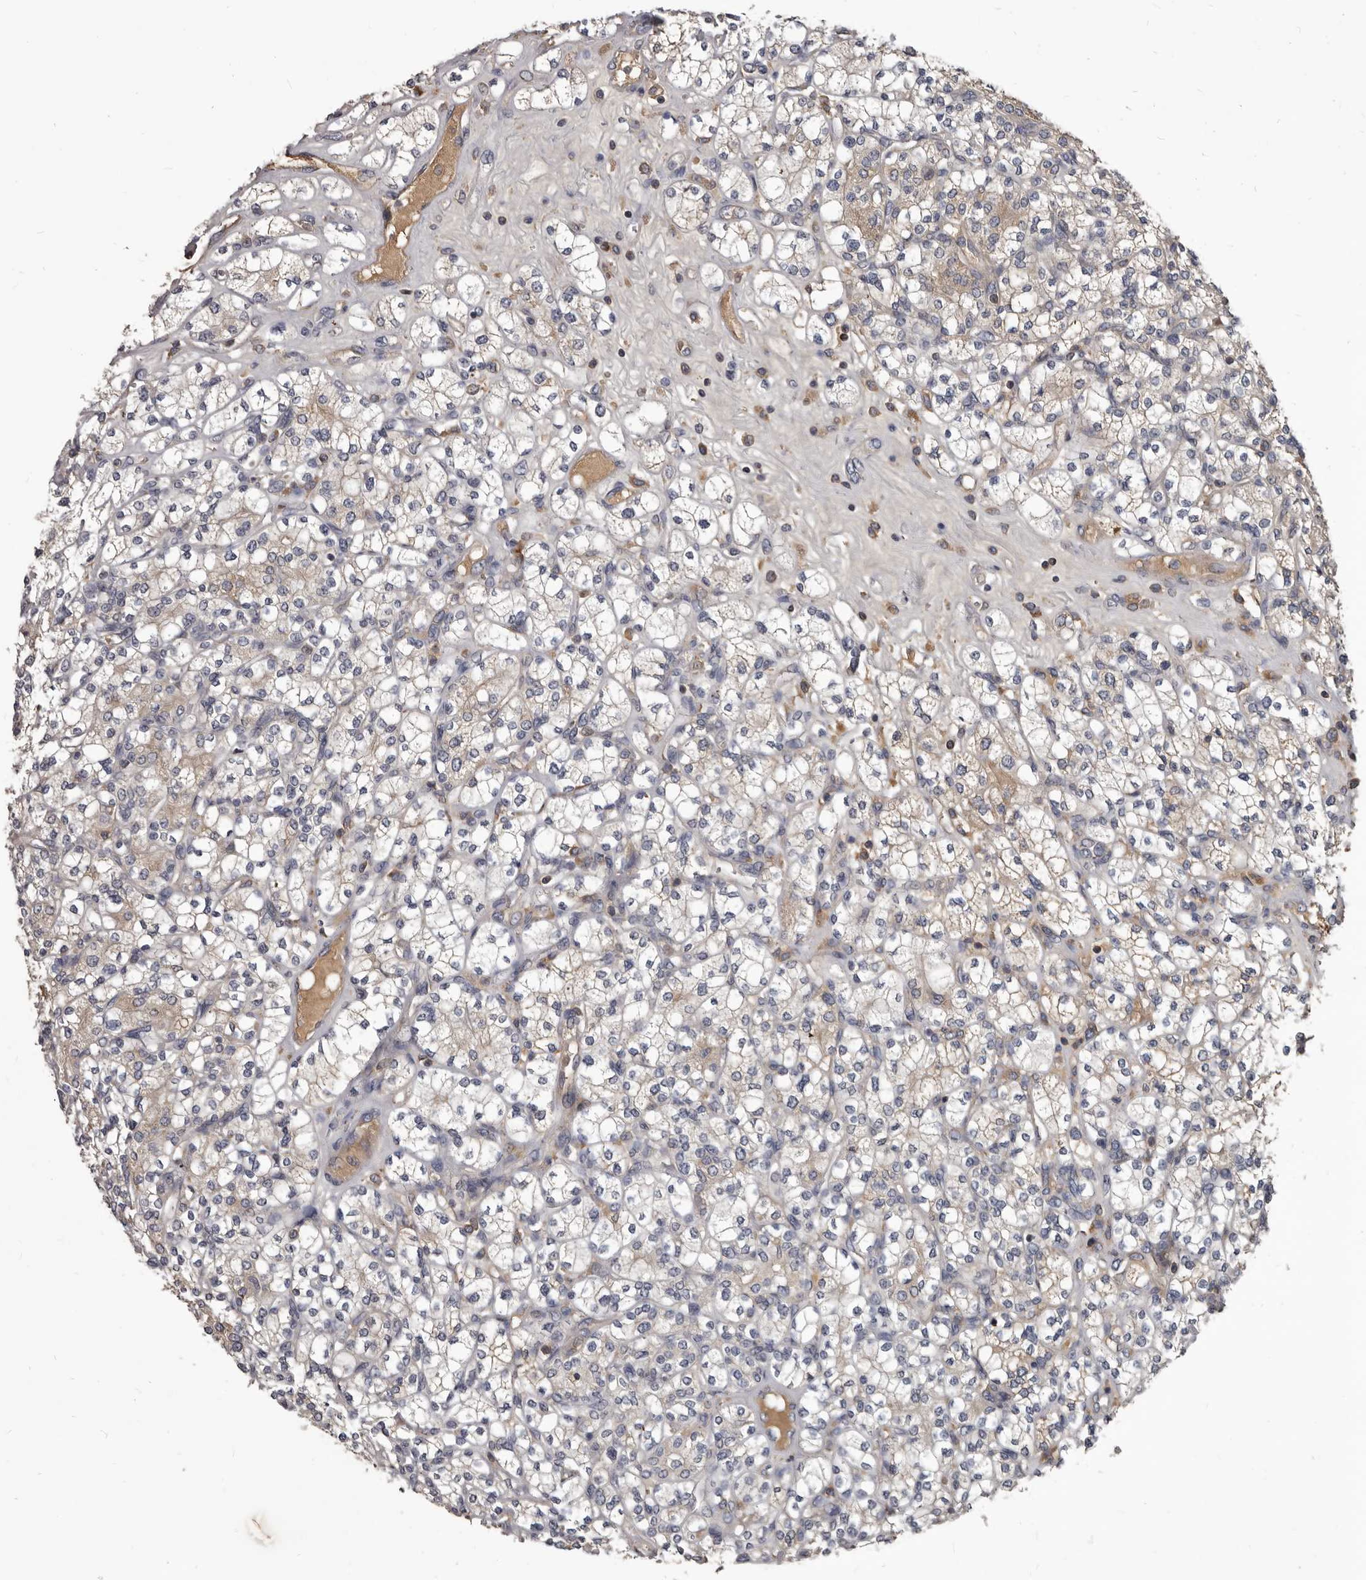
{"staining": {"intensity": "weak", "quantity": "<25%", "location": "cytoplasmic/membranous"}, "tissue": "renal cancer", "cell_type": "Tumor cells", "image_type": "cancer", "snomed": [{"axis": "morphology", "description": "Adenocarcinoma, NOS"}, {"axis": "topography", "description": "Kidney"}], "caption": "The immunohistochemistry image has no significant positivity in tumor cells of renal adenocarcinoma tissue. The staining was performed using DAB (3,3'-diaminobenzidine) to visualize the protein expression in brown, while the nuclei were stained in blue with hematoxylin (Magnification: 20x).", "gene": "ALDH5A1", "patient": {"sex": "male", "age": 77}}